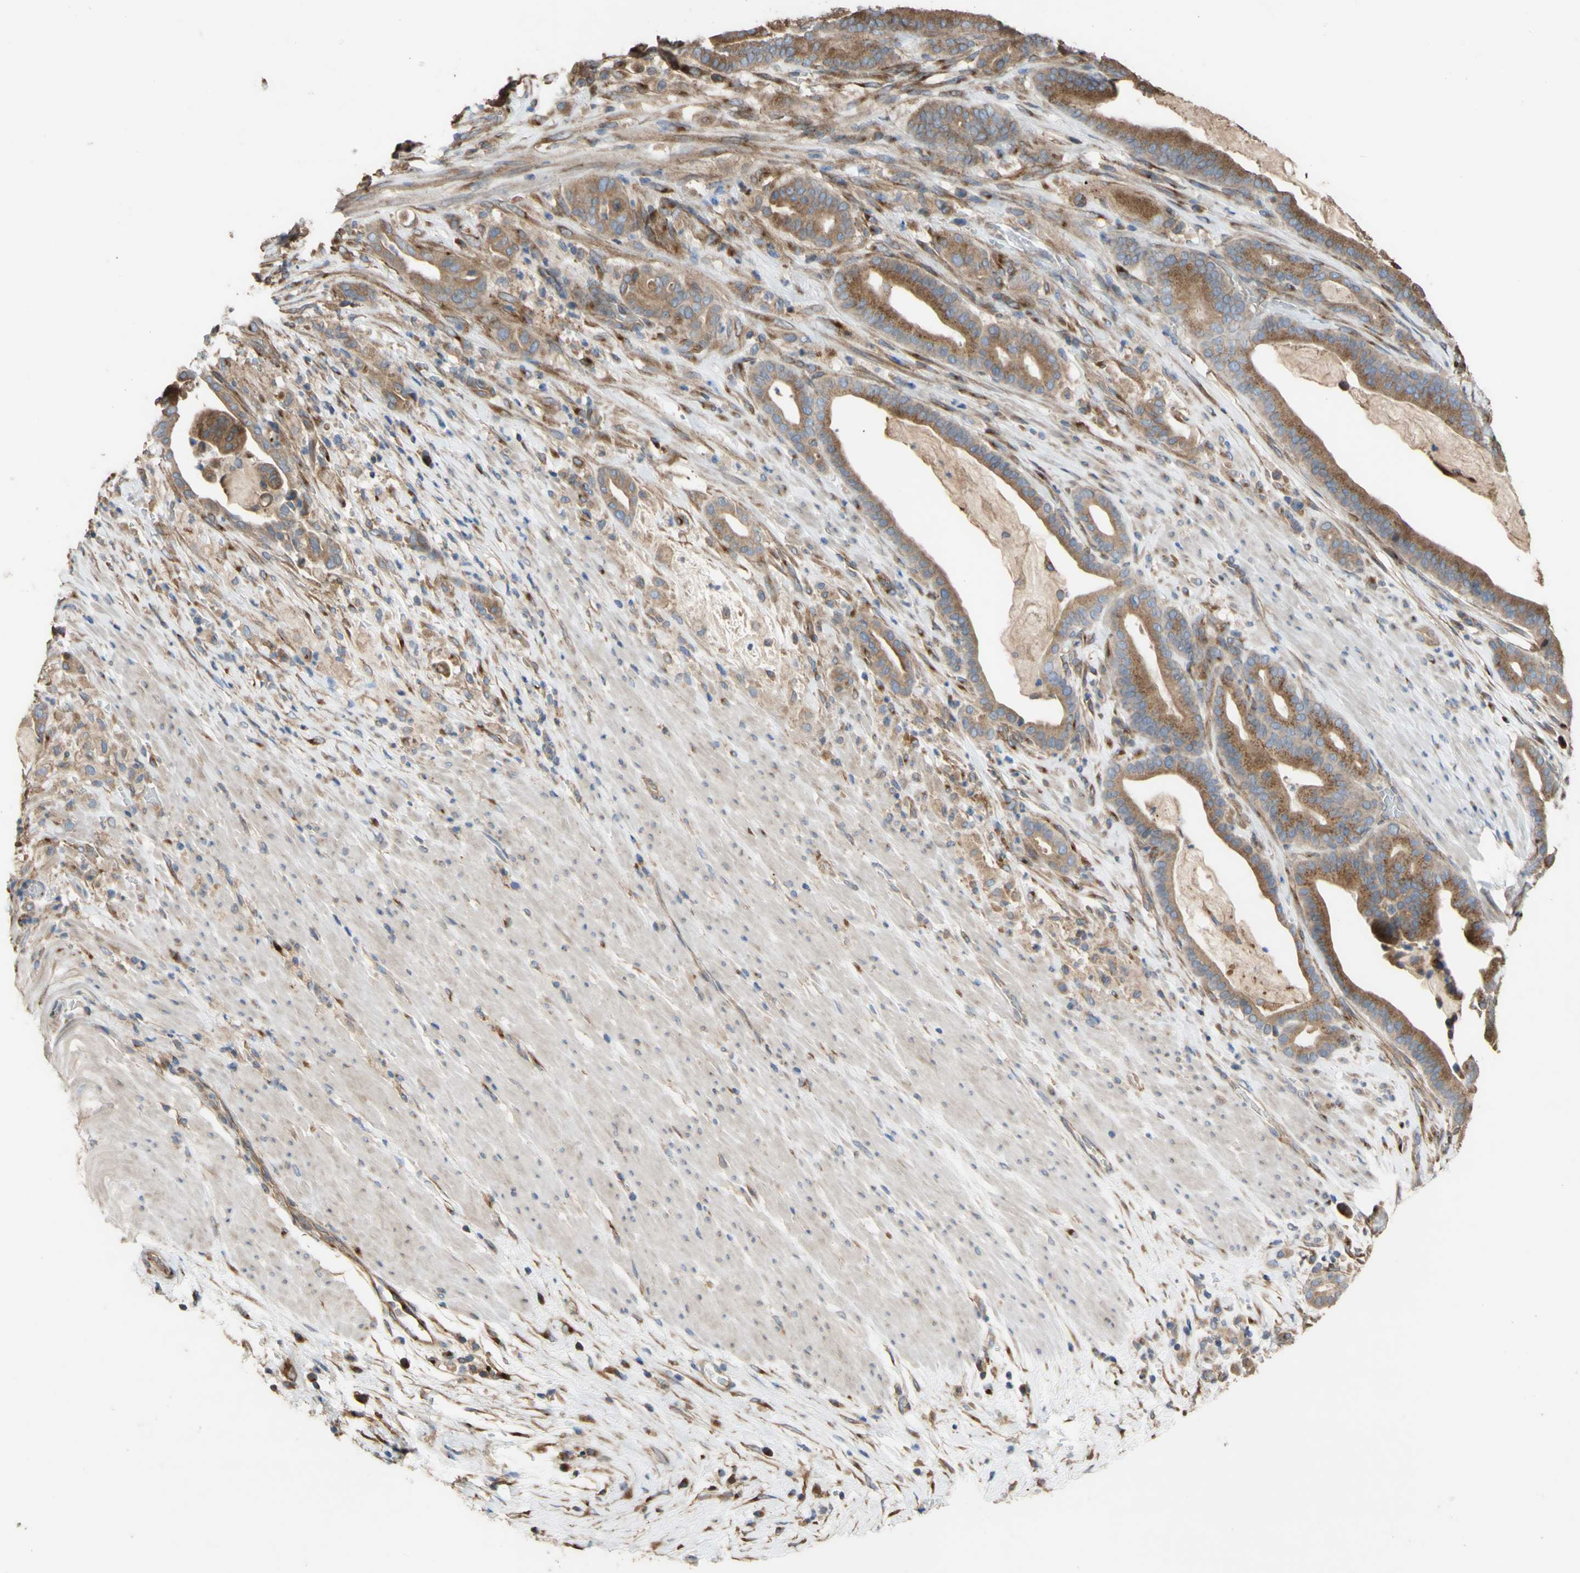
{"staining": {"intensity": "moderate", "quantity": ">75%", "location": "cytoplasmic/membranous"}, "tissue": "pancreatic cancer", "cell_type": "Tumor cells", "image_type": "cancer", "snomed": [{"axis": "morphology", "description": "Adenocarcinoma, NOS"}, {"axis": "topography", "description": "Pancreas"}], "caption": "High-power microscopy captured an immunohistochemistry (IHC) micrograph of pancreatic cancer (adenocarcinoma), revealing moderate cytoplasmic/membranous positivity in approximately >75% of tumor cells. (Brightfield microscopy of DAB IHC at high magnification).", "gene": "NECTIN3", "patient": {"sex": "male", "age": 63}}